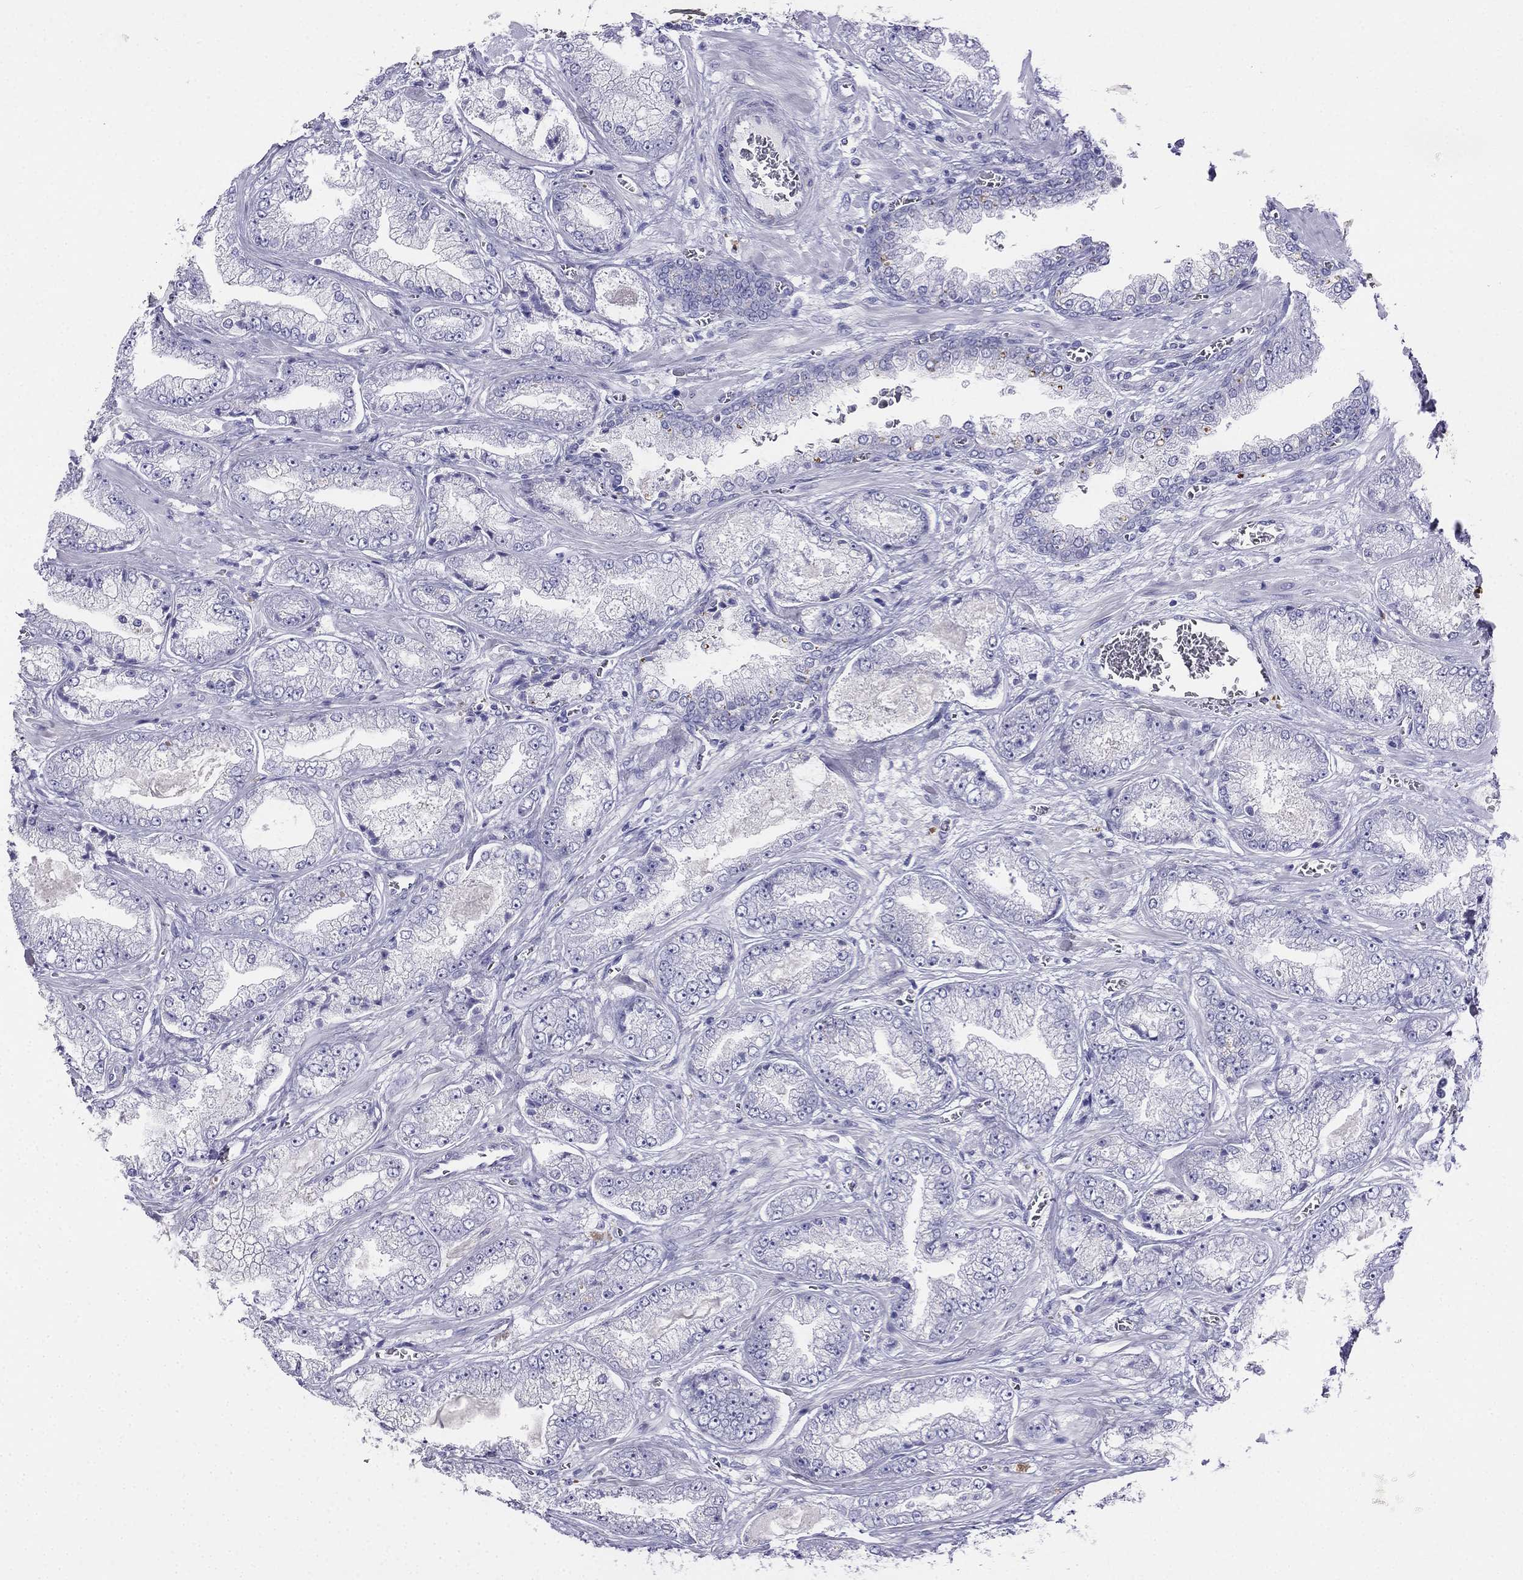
{"staining": {"intensity": "negative", "quantity": "none", "location": "none"}, "tissue": "prostate cancer", "cell_type": "Tumor cells", "image_type": "cancer", "snomed": [{"axis": "morphology", "description": "Adenocarcinoma, Low grade"}, {"axis": "topography", "description": "Prostate"}], "caption": "Tumor cells are negative for protein expression in human prostate cancer. Brightfield microscopy of immunohistochemistry (IHC) stained with DAB (3,3'-diaminobenzidine) (brown) and hematoxylin (blue), captured at high magnification.", "gene": "ALOXE3", "patient": {"sex": "male", "age": 57}}